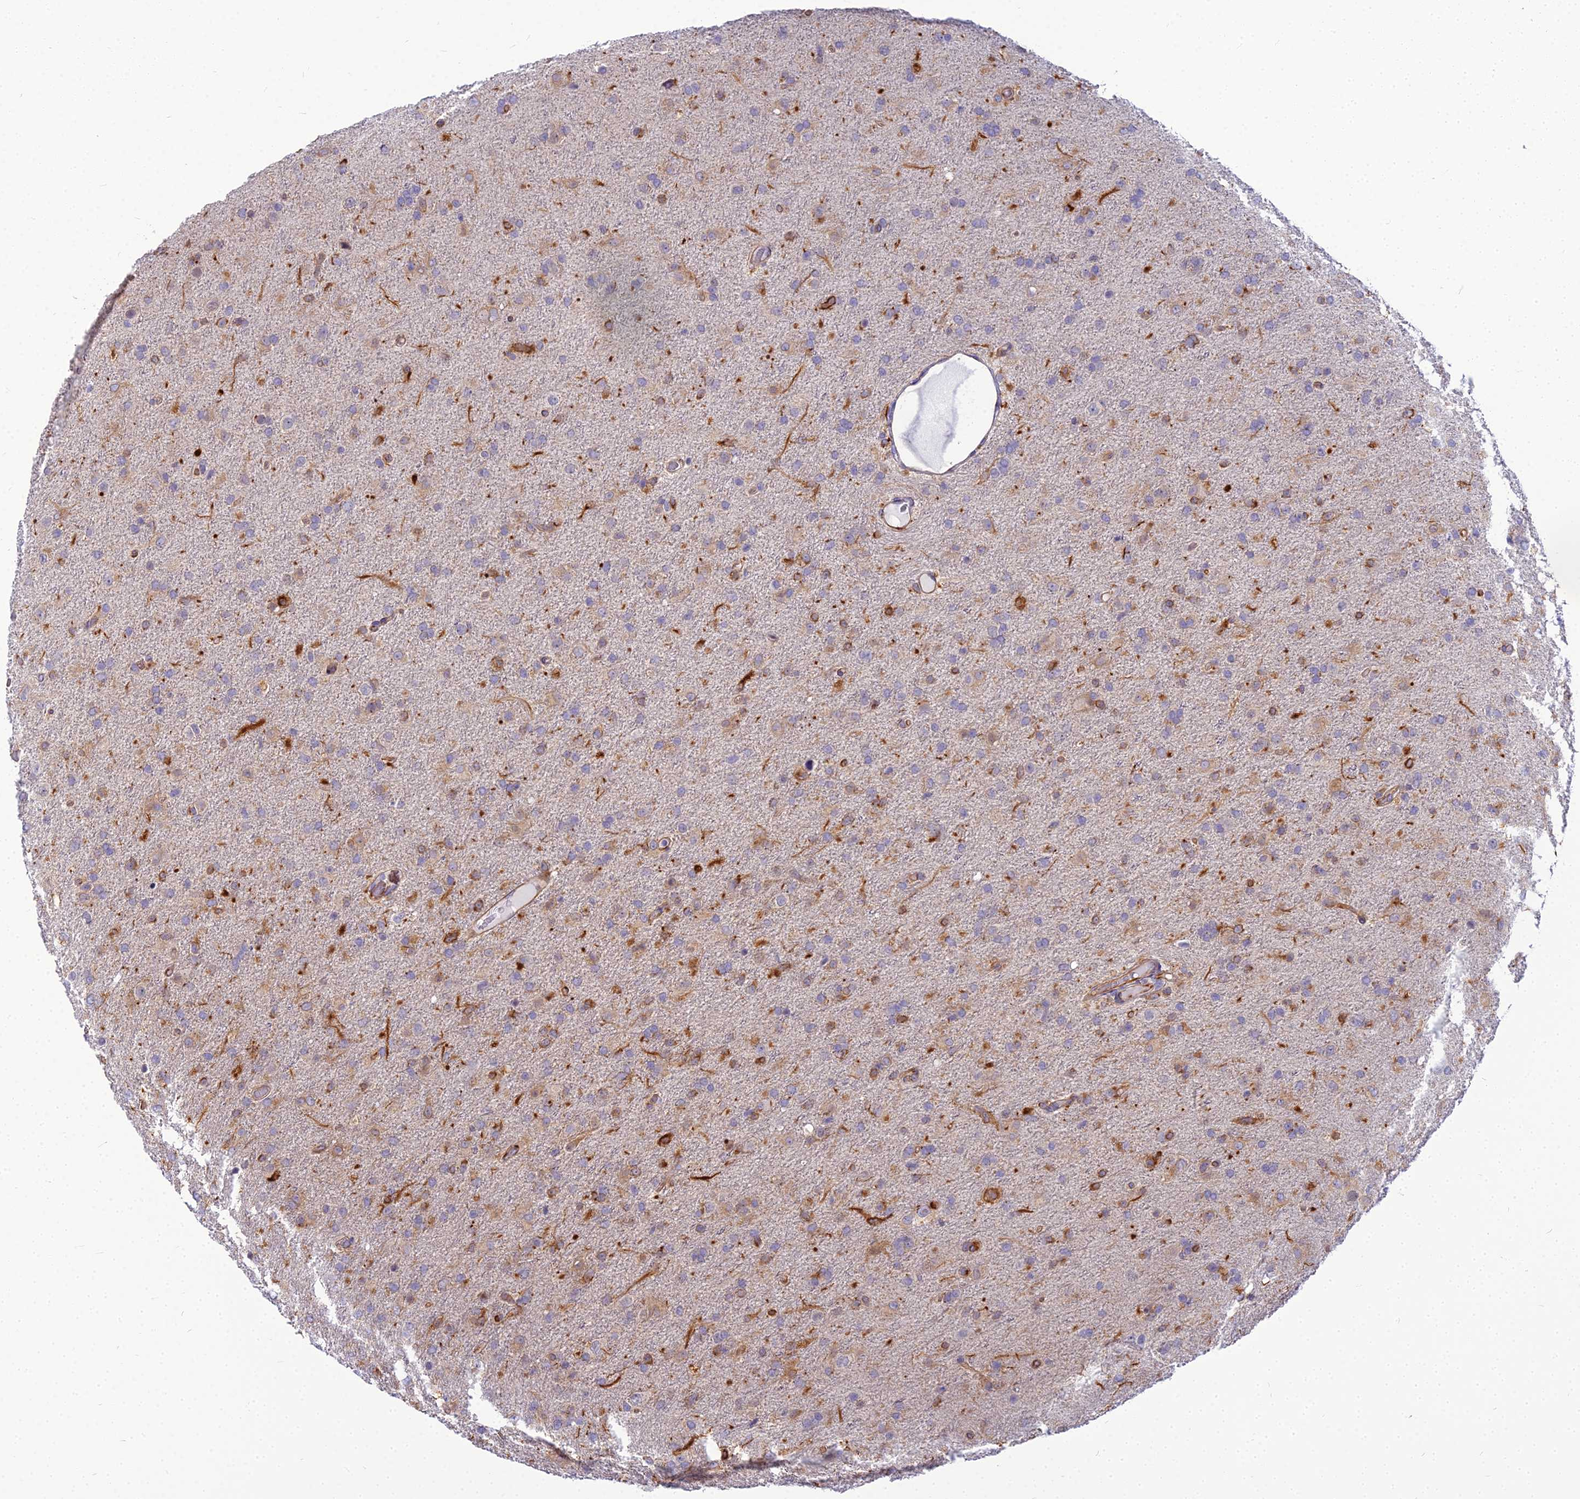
{"staining": {"intensity": "weak", "quantity": "25%-75%", "location": "cytoplasmic/membranous"}, "tissue": "glioma", "cell_type": "Tumor cells", "image_type": "cancer", "snomed": [{"axis": "morphology", "description": "Glioma, malignant, Low grade"}, {"axis": "topography", "description": "Brain"}], "caption": "Immunohistochemistry image of neoplastic tissue: human malignant glioma (low-grade) stained using immunohistochemistry reveals low levels of weak protein expression localized specifically in the cytoplasmic/membranous of tumor cells, appearing as a cytoplasmic/membranous brown color.", "gene": "RGL3", "patient": {"sex": "male", "age": 65}}